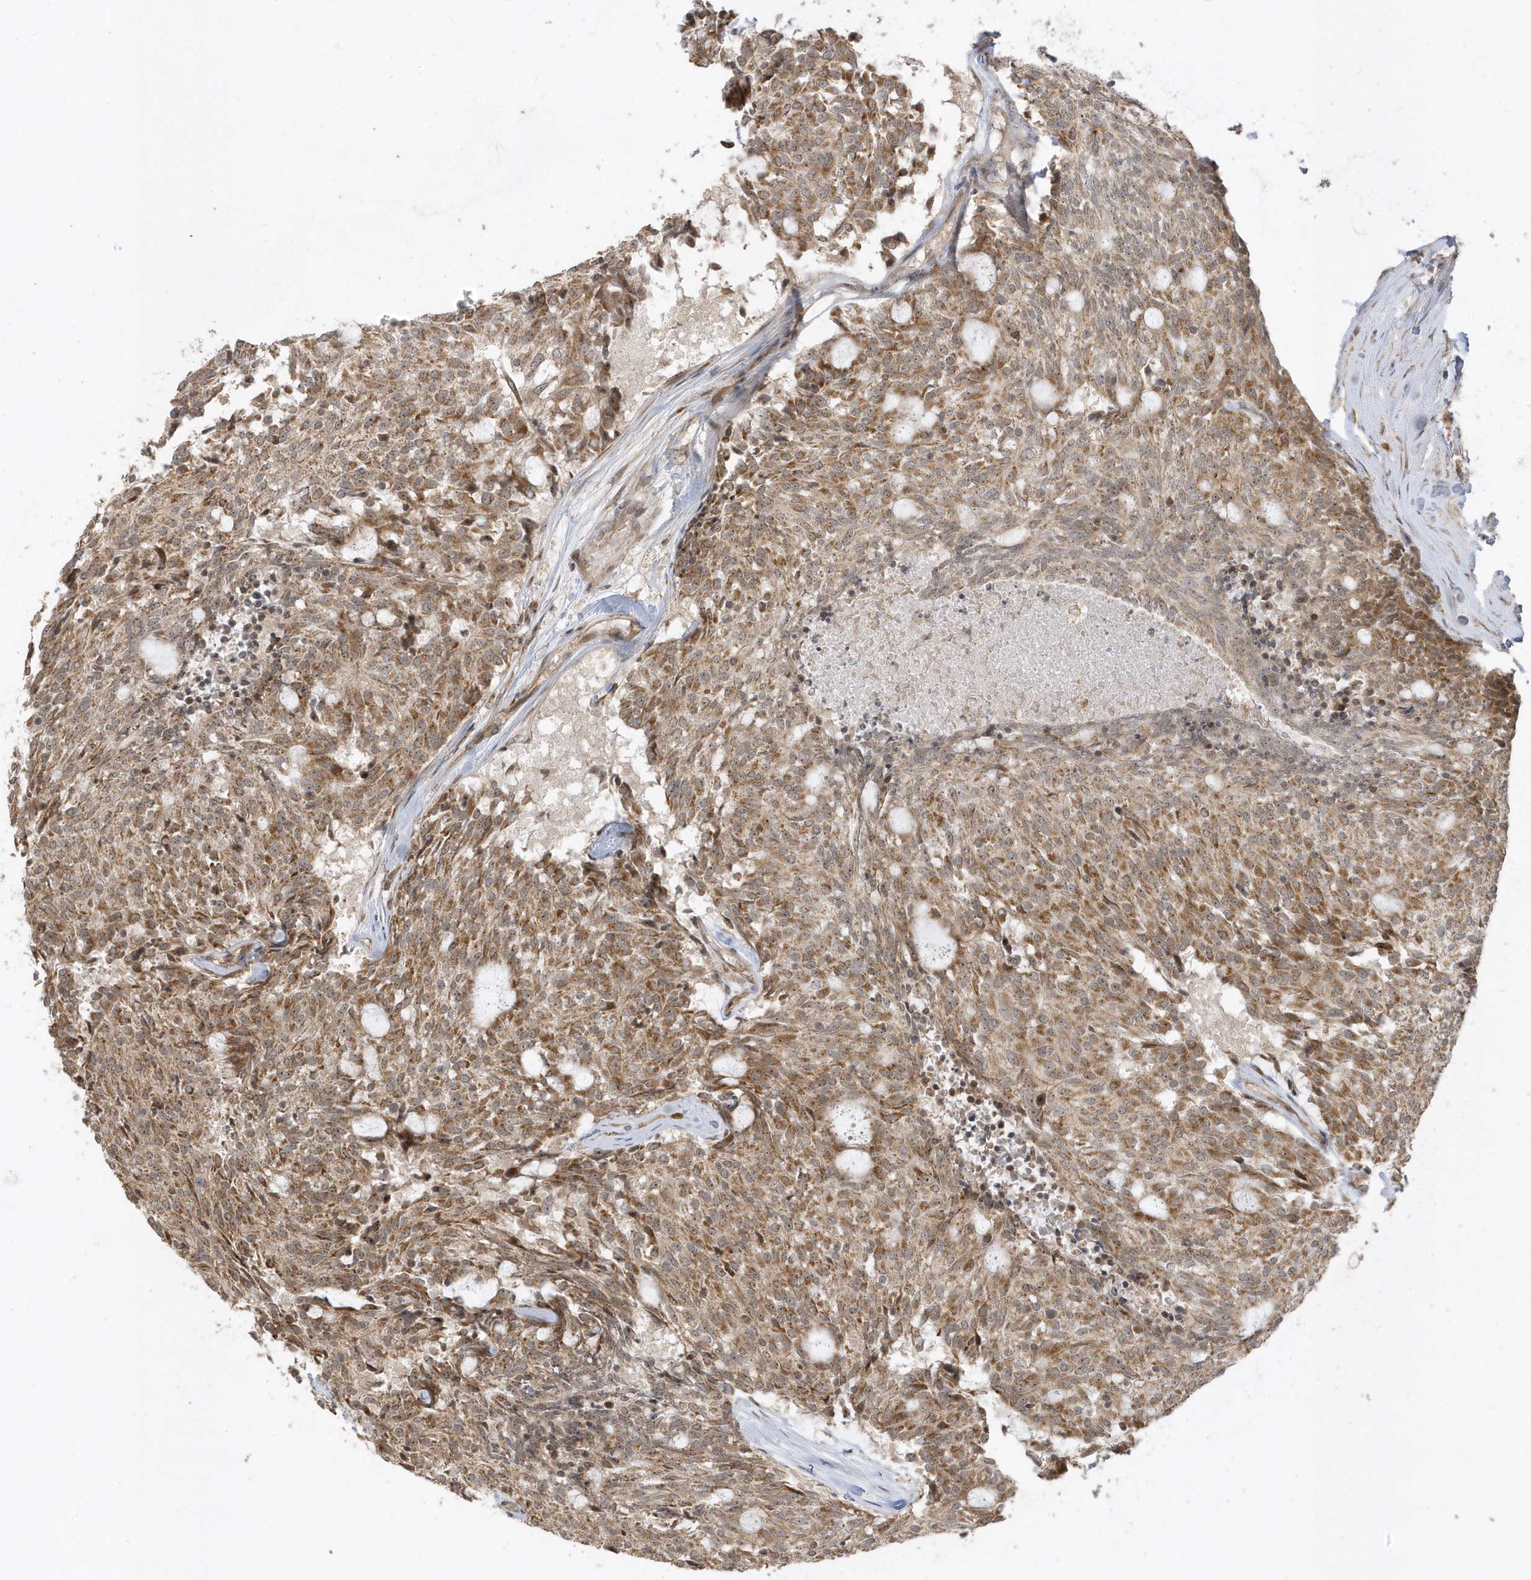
{"staining": {"intensity": "moderate", "quantity": ">75%", "location": "cytoplasmic/membranous"}, "tissue": "carcinoid", "cell_type": "Tumor cells", "image_type": "cancer", "snomed": [{"axis": "morphology", "description": "Carcinoid, malignant, NOS"}, {"axis": "topography", "description": "Pancreas"}], "caption": "Protein staining demonstrates moderate cytoplasmic/membranous positivity in about >75% of tumor cells in malignant carcinoid.", "gene": "ECM2", "patient": {"sex": "female", "age": 54}}